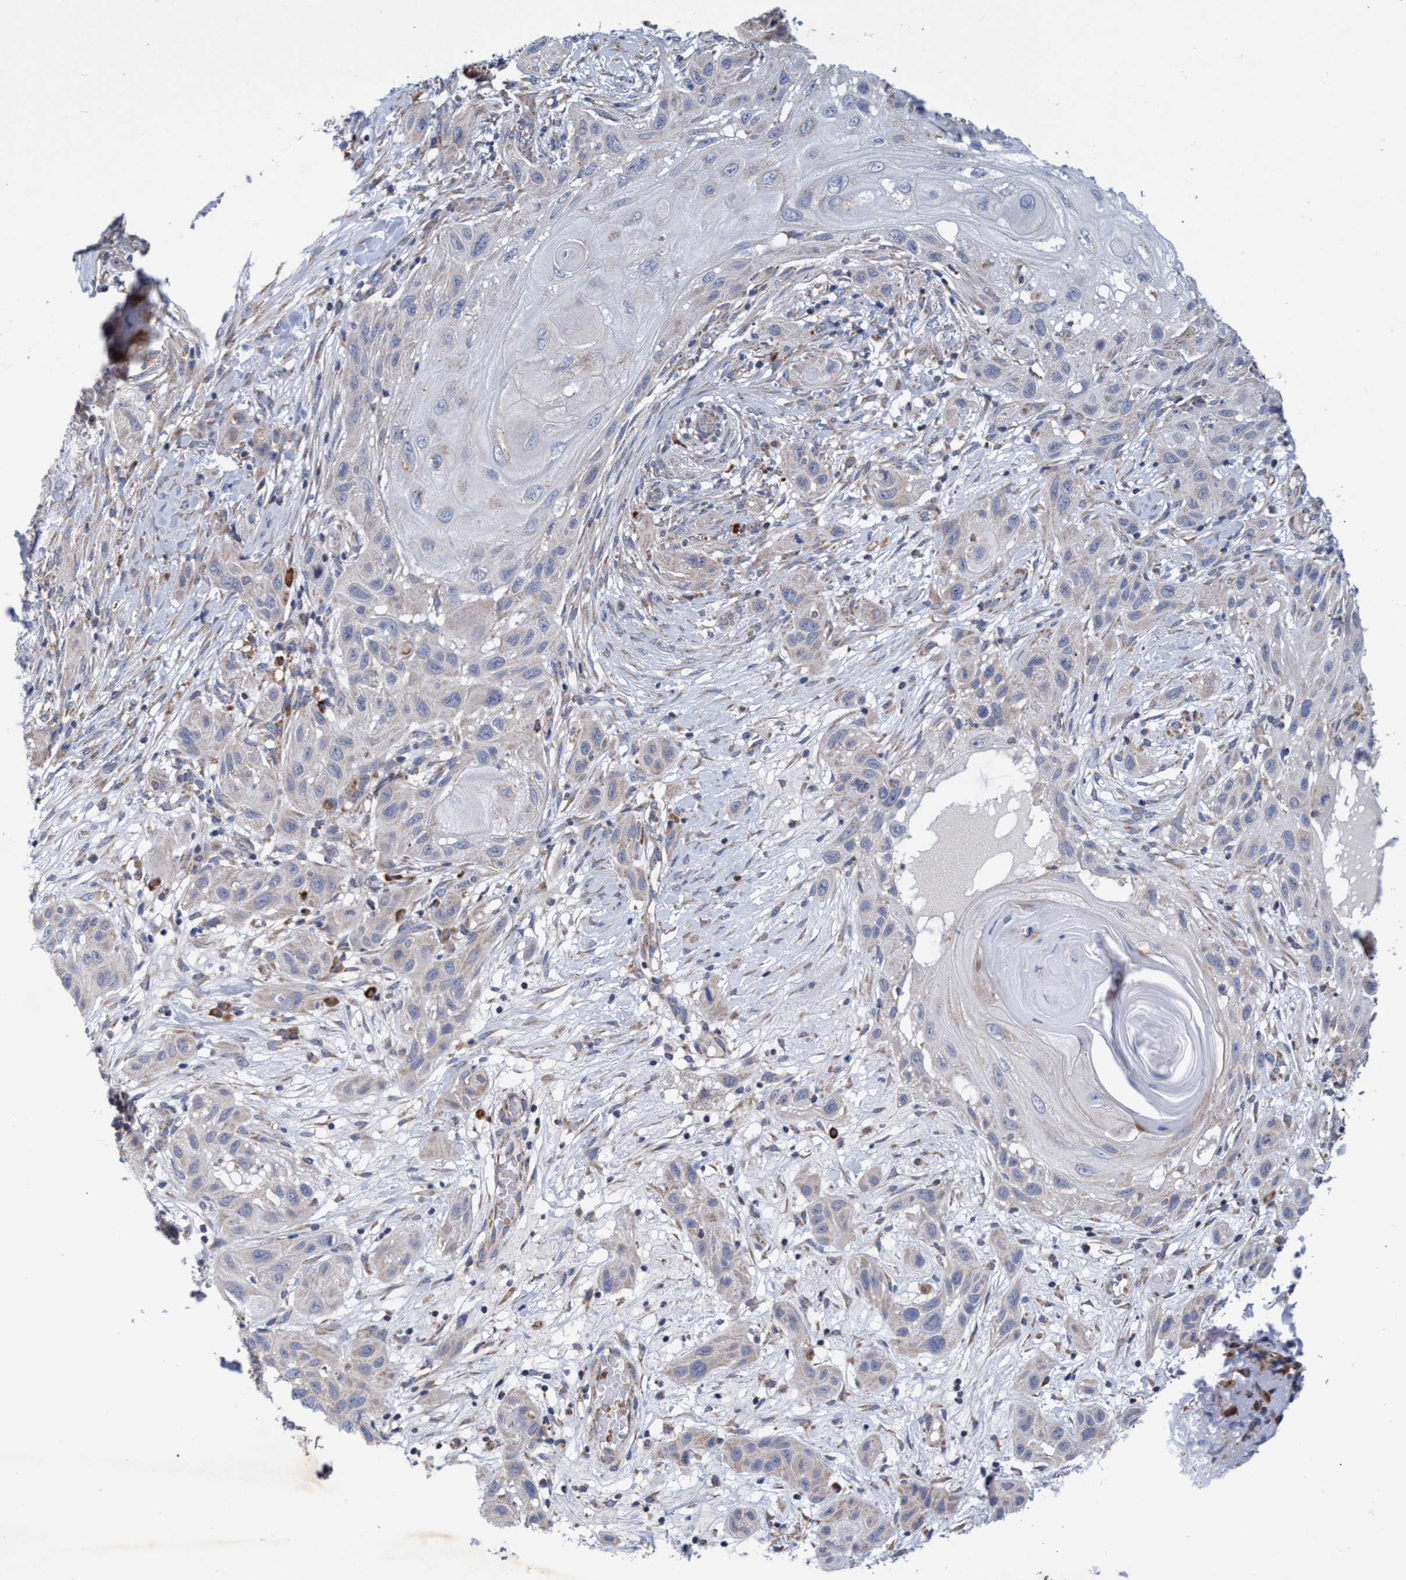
{"staining": {"intensity": "negative", "quantity": "none", "location": "none"}, "tissue": "skin cancer", "cell_type": "Tumor cells", "image_type": "cancer", "snomed": [{"axis": "morphology", "description": "Squamous cell carcinoma, NOS"}, {"axis": "topography", "description": "Skin"}], "caption": "DAB (3,3'-diaminobenzidine) immunohistochemical staining of skin squamous cell carcinoma reveals no significant staining in tumor cells.", "gene": "NAT16", "patient": {"sex": "female", "age": 96}}